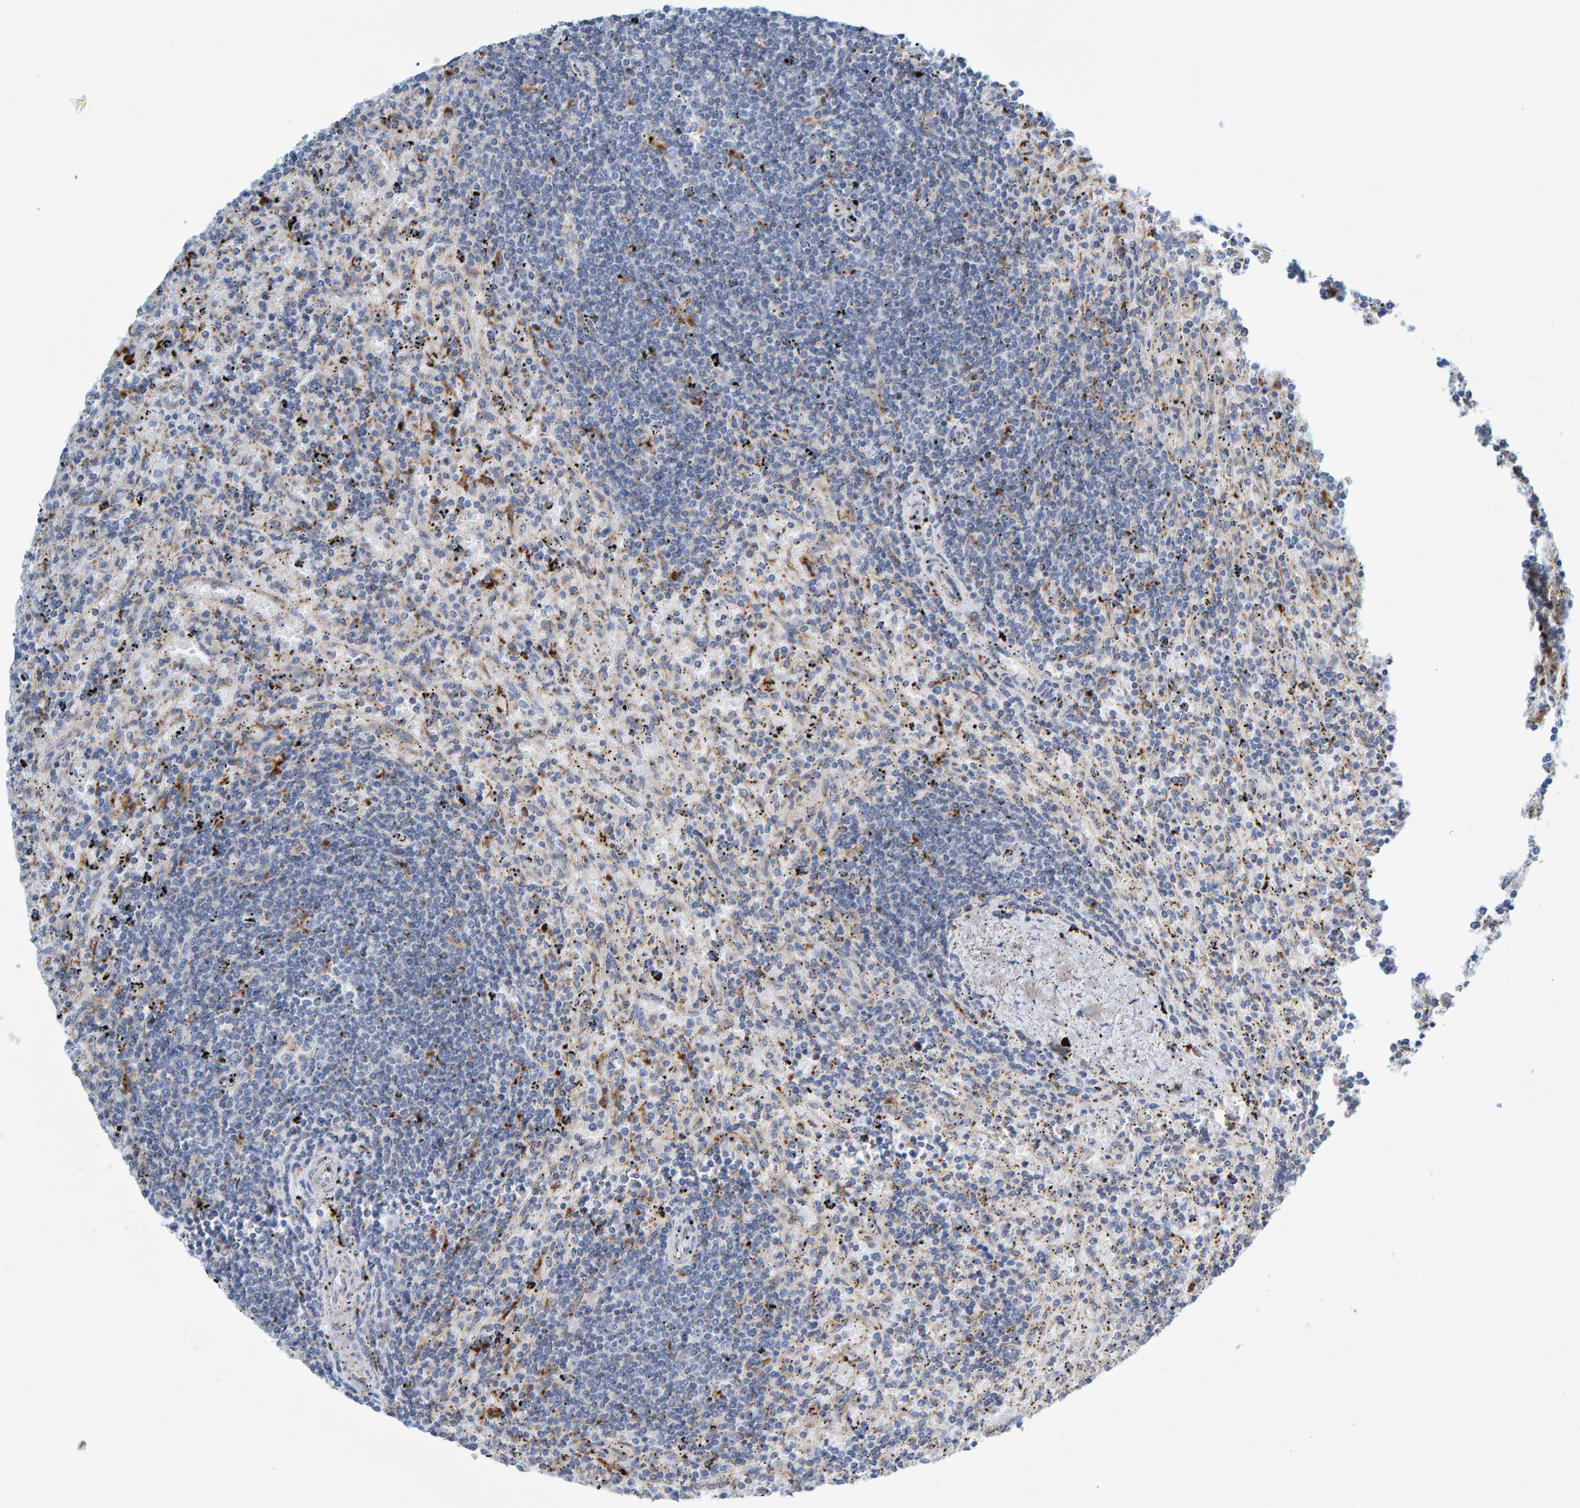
{"staining": {"intensity": "negative", "quantity": "none", "location": "none"}, "tissue": "lymphoma", "cell_type": "Tumor cells", "image_type": "cancer", "snomed": [{"axis": "morphology", "description": "Malignant lymphoma, non-Hodgkin's type, Low grade"}, {"axis": "topography", "description": "Spleen"}], "caption": "An immunohistochemistry (IHC) micrograph of lymphoma is shown. There is no staining in tumor cells of lymphoma.", "gene": "BIN3", "patient": {"sex": "male", "age": 76}}